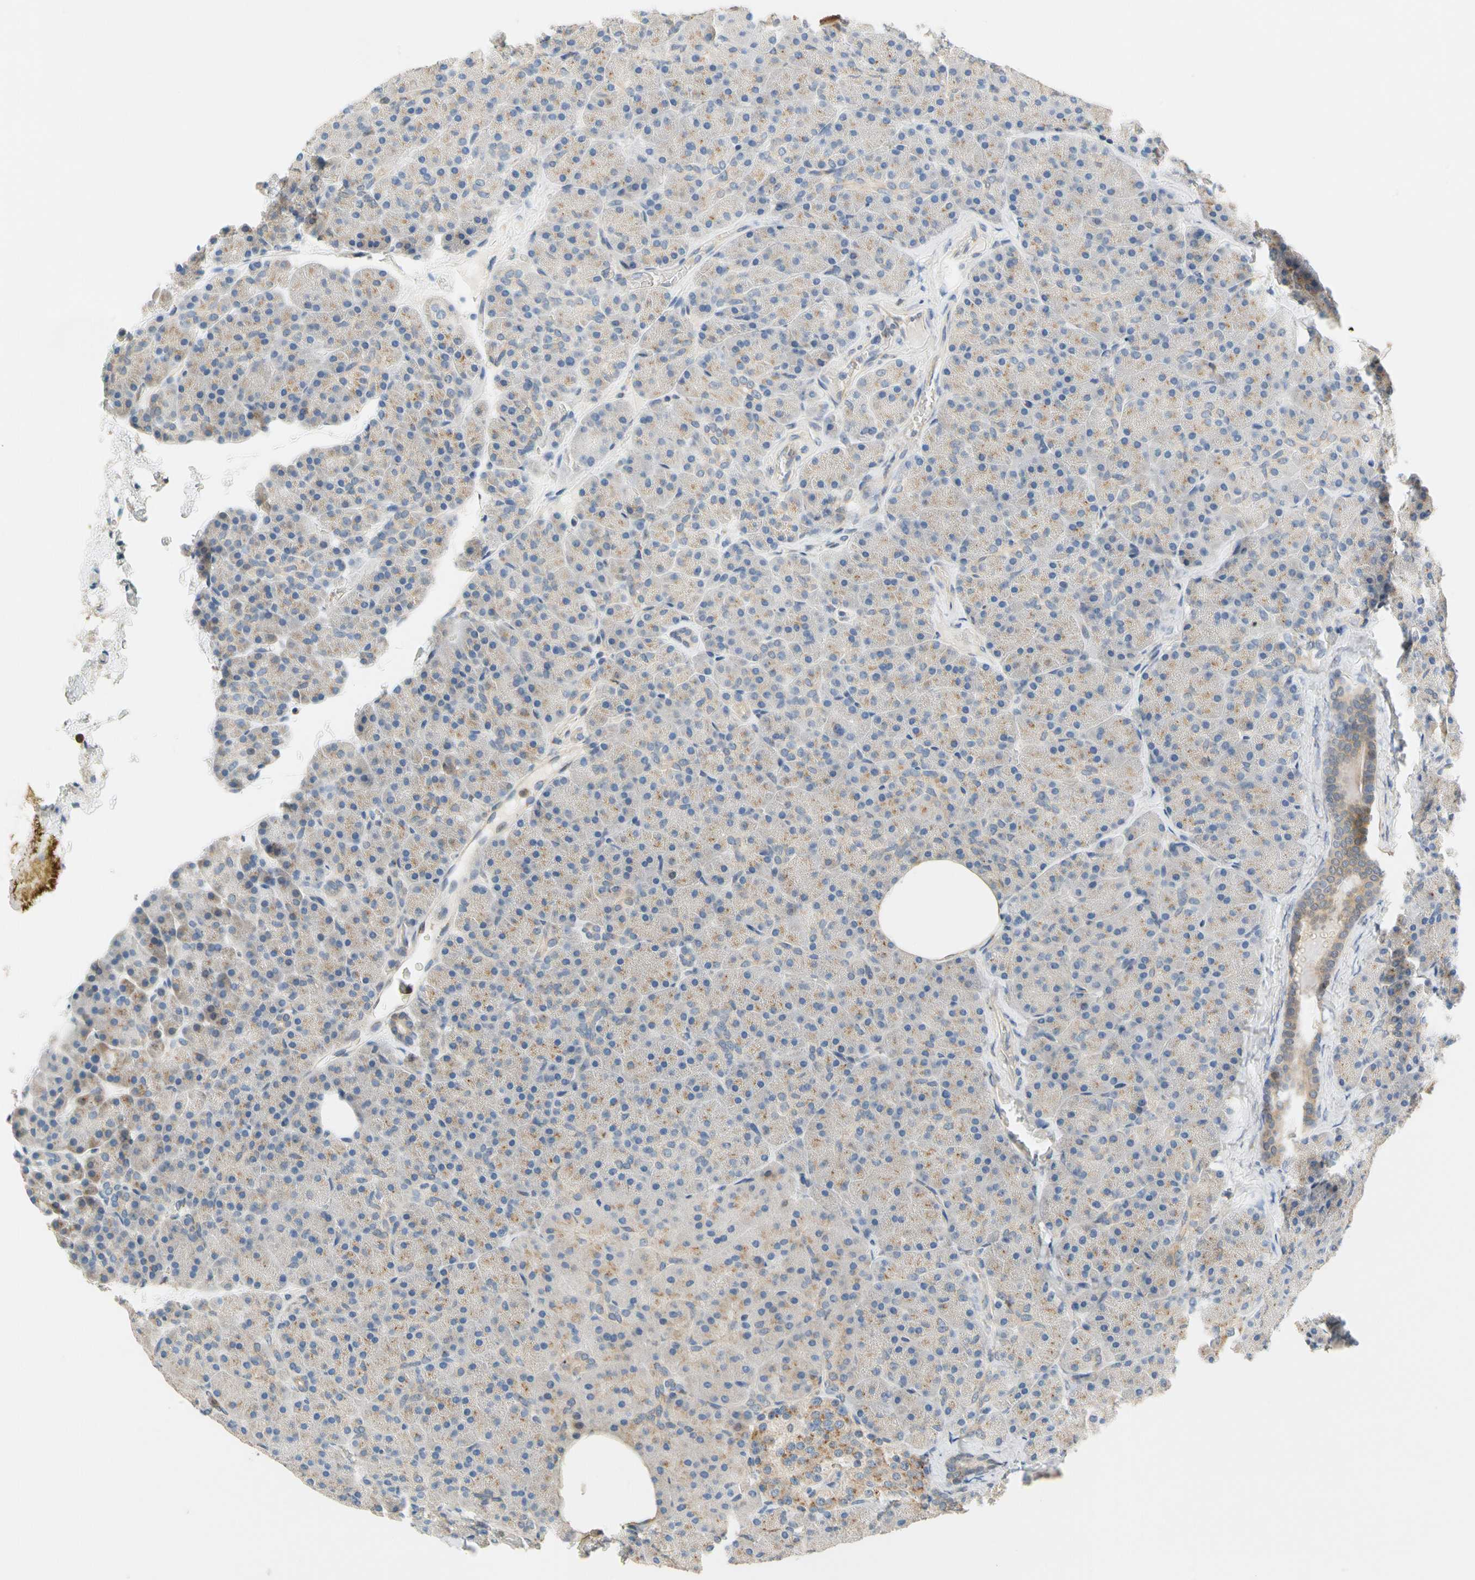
{"staining": {"intensity": "weak", "quantity": "25%-75%", "location": "cytoplasmic/membranous"}, "tissue": "pancreas", "cell_type": "Exocrine glandular cells", "image_type": "normal", "snomed": [{"axis": "morphology", "description": "Normal tissue, NOS"}, {"axis": "topography", "description": "Pancreas"}], "caption": "About 25%-75% of exocrine glandular cells in normal human pancreas demonstrate weak cytoplasmic/membranous protein positivity as visualized by brown immunohistochemical staining.", "gene": "GPSM2", "patient": {"sex": "female", "age": 35}}